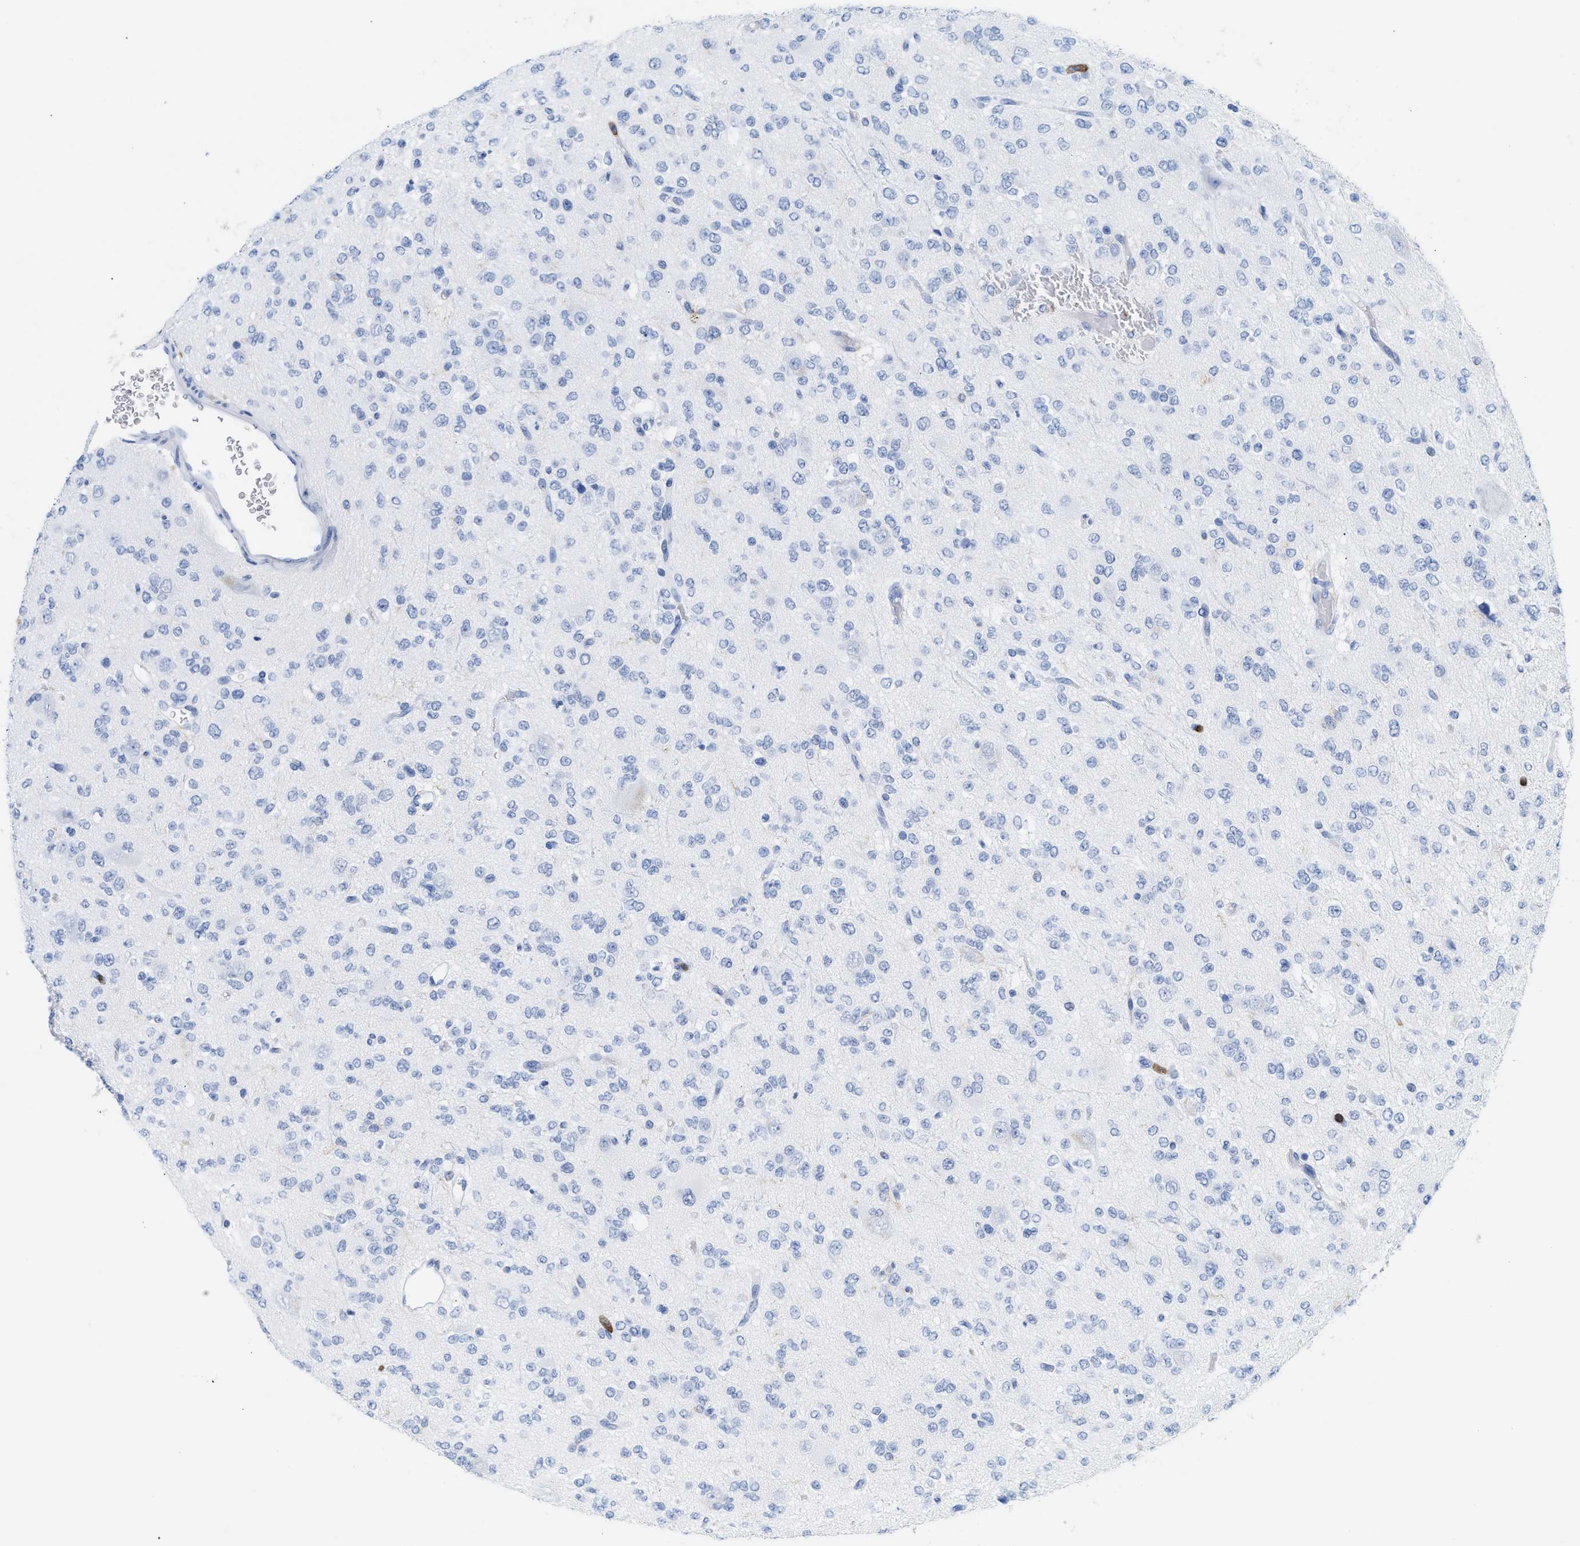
{"staining": {"intensity": "negative", "quantity": "none", "location": "none"}, "tissue": "glioma", "cell_type": "Tumor cells", "image_type": "cancer", "snomed": [{"axis": "morphology", "description": "Glioma, malignant, Low grade"}, {"axis": "topography", "description": "Brain"}], "caption": "Human glioma stained for a protein using immunohistochemistry (IHC) reveals no expression in tumor cells.", "gene": "LCP1", "patient": {"sex": "male", "age": 38}}